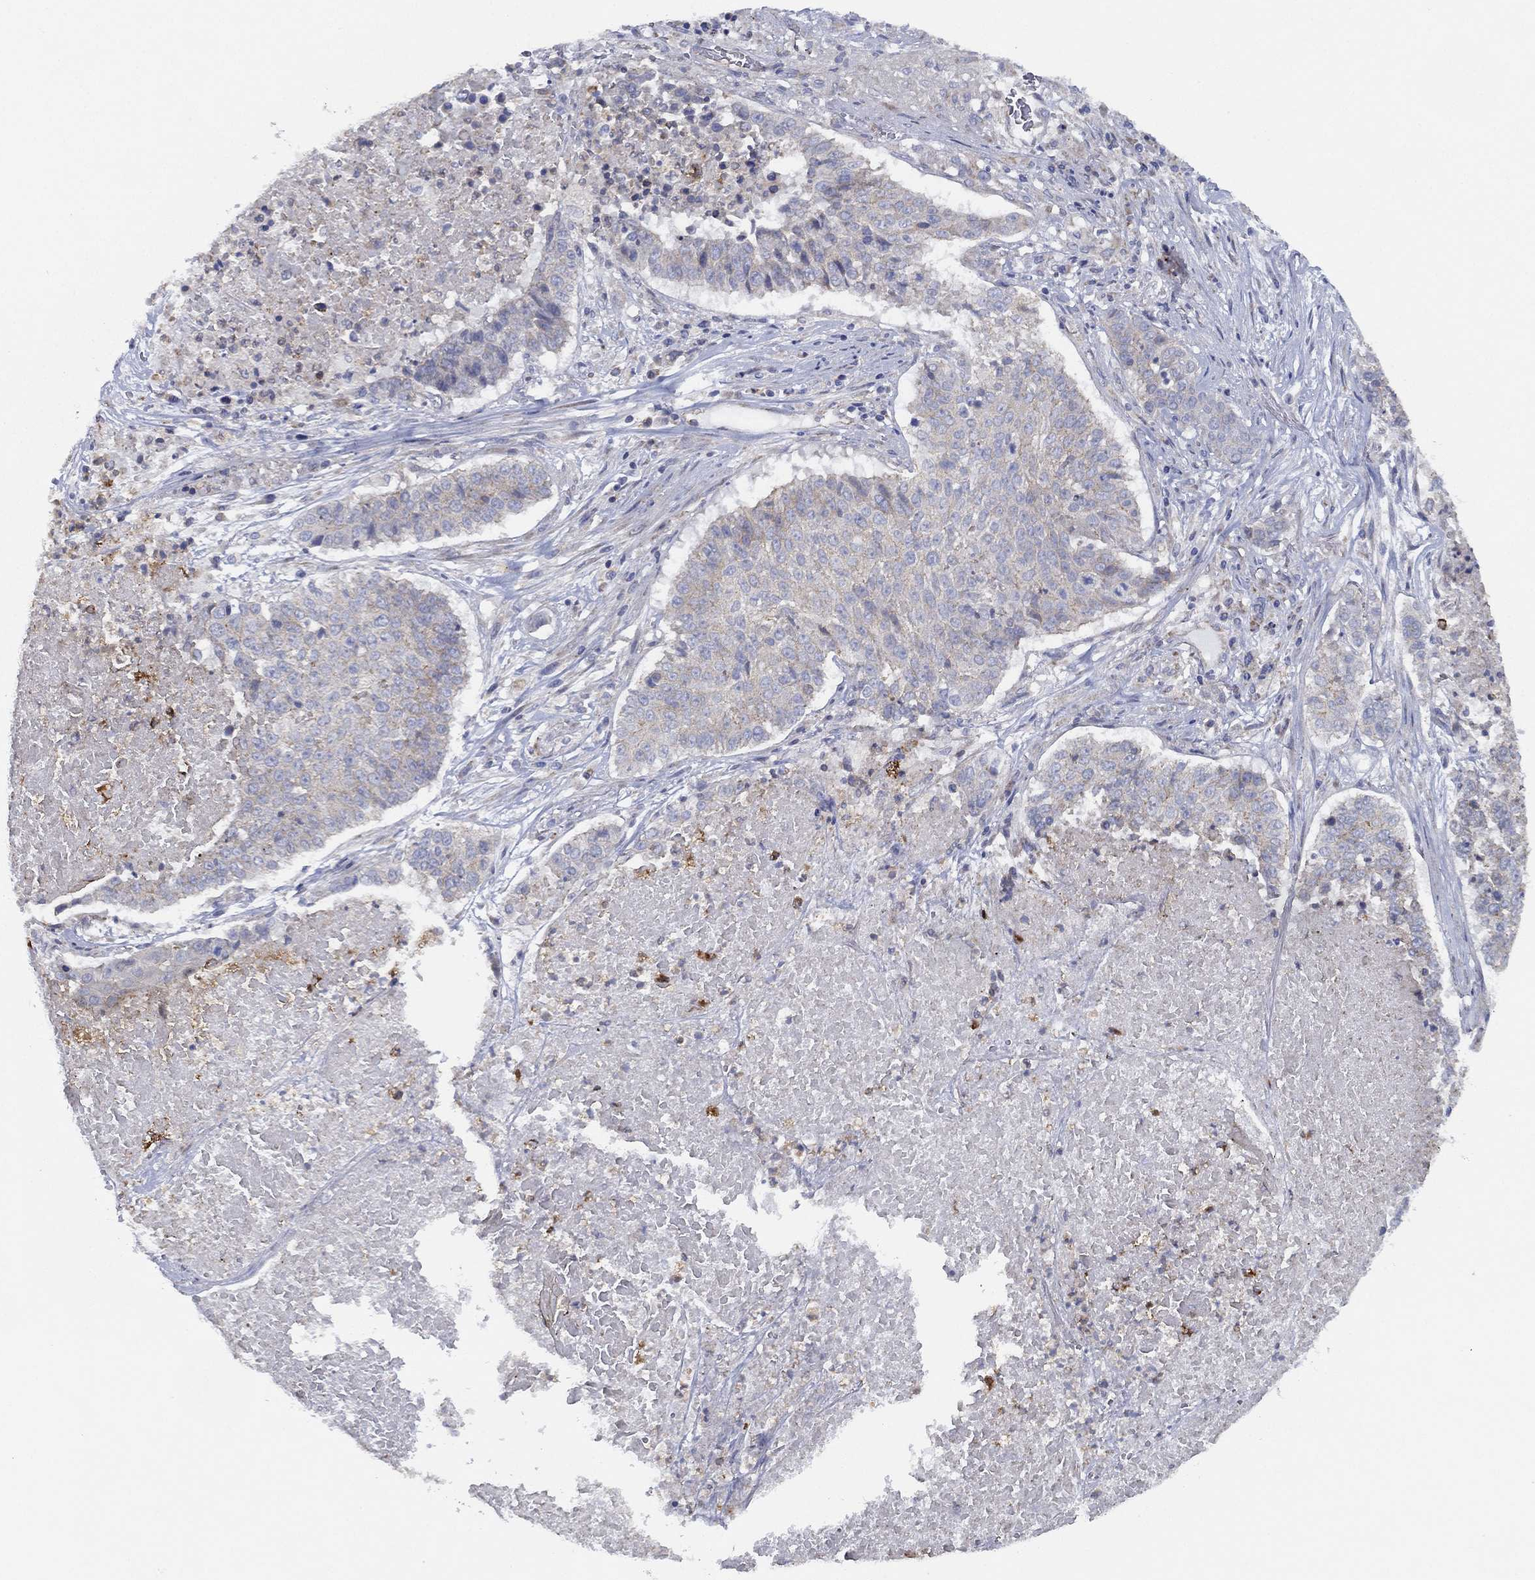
{"staining": {"intensity": "weak", "quantity": "<25%", "location": "cytoplasmic/membranous"}, "tissue": "lung cancer", "cell_type": "Tumor cells", "image_type": "cancer", "snomed": [{"axis": "morphology", "description": "Squamous cell carcinoma, NOS"}, {"axis": "topography", "description": "Lung"}], "caption": "Image shows no protein positivity in tumor cells of lung squamous cell carcinoma tissue. (DAB immunohistochemistry (IHC), high magnification).", "gene": "ZNF223", "patient": {"sex": "male", "age": 64}}